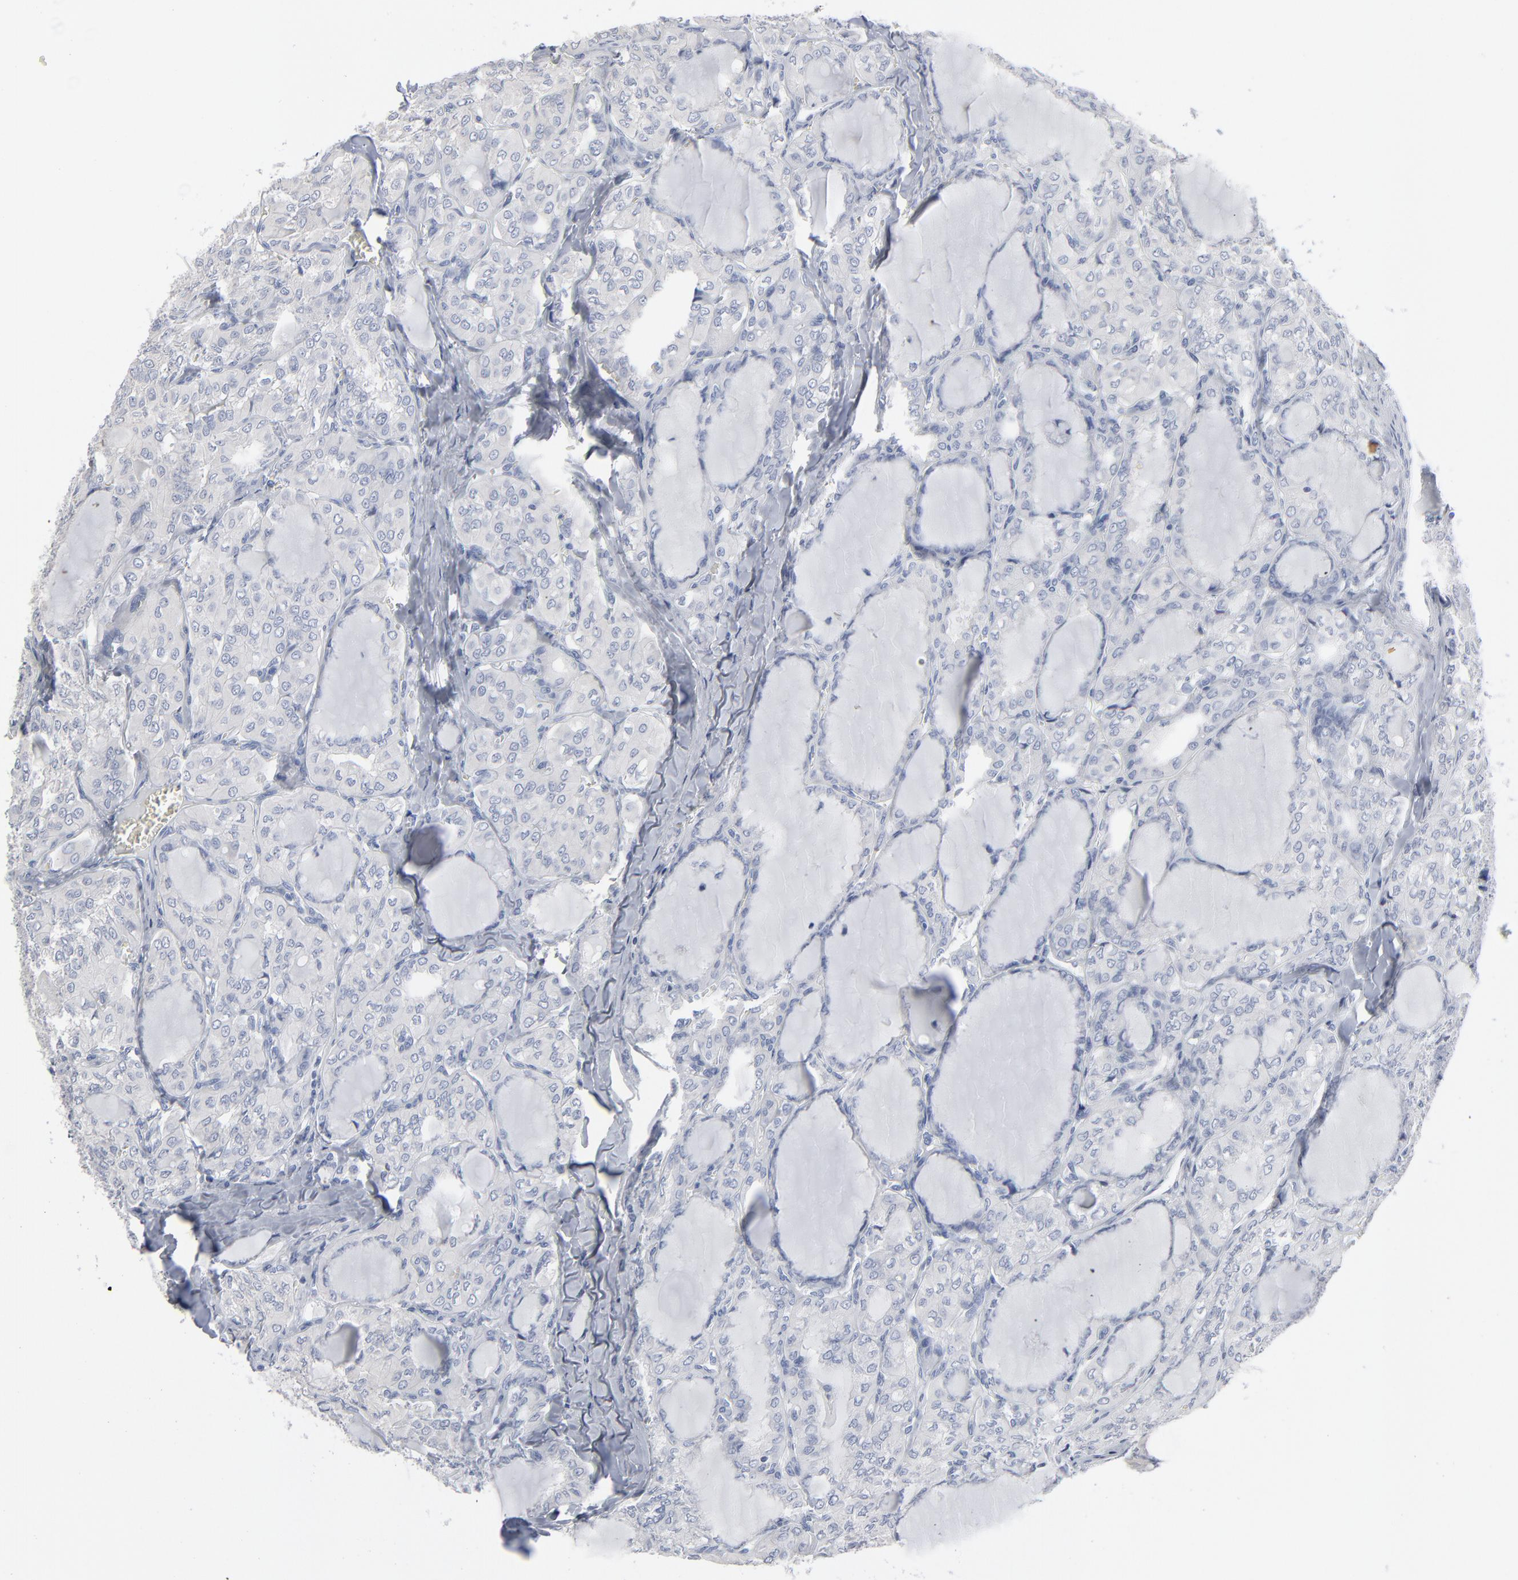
{"staining": {"intensity": "negative", "quantity": "none", "location": "none"}, "tissue": "thyroid cancer", "cell_type": "Tumor cells", "image_type": "cancer", "snomed": [{"axis": "morphology", "description": "Papillary adenocarcinoma, NOS"}, {"axis": "topography", "description": "Thyroid gland"}], "caption": "This is a photomicrograph of immunohistochemistry (IHC) staining of thyroid cancer (papillary adenocarcinoma), which shows no positivity in tumor cells.", "gene": "PAGE1", "patient": {"sex": "male", "age": 20}}